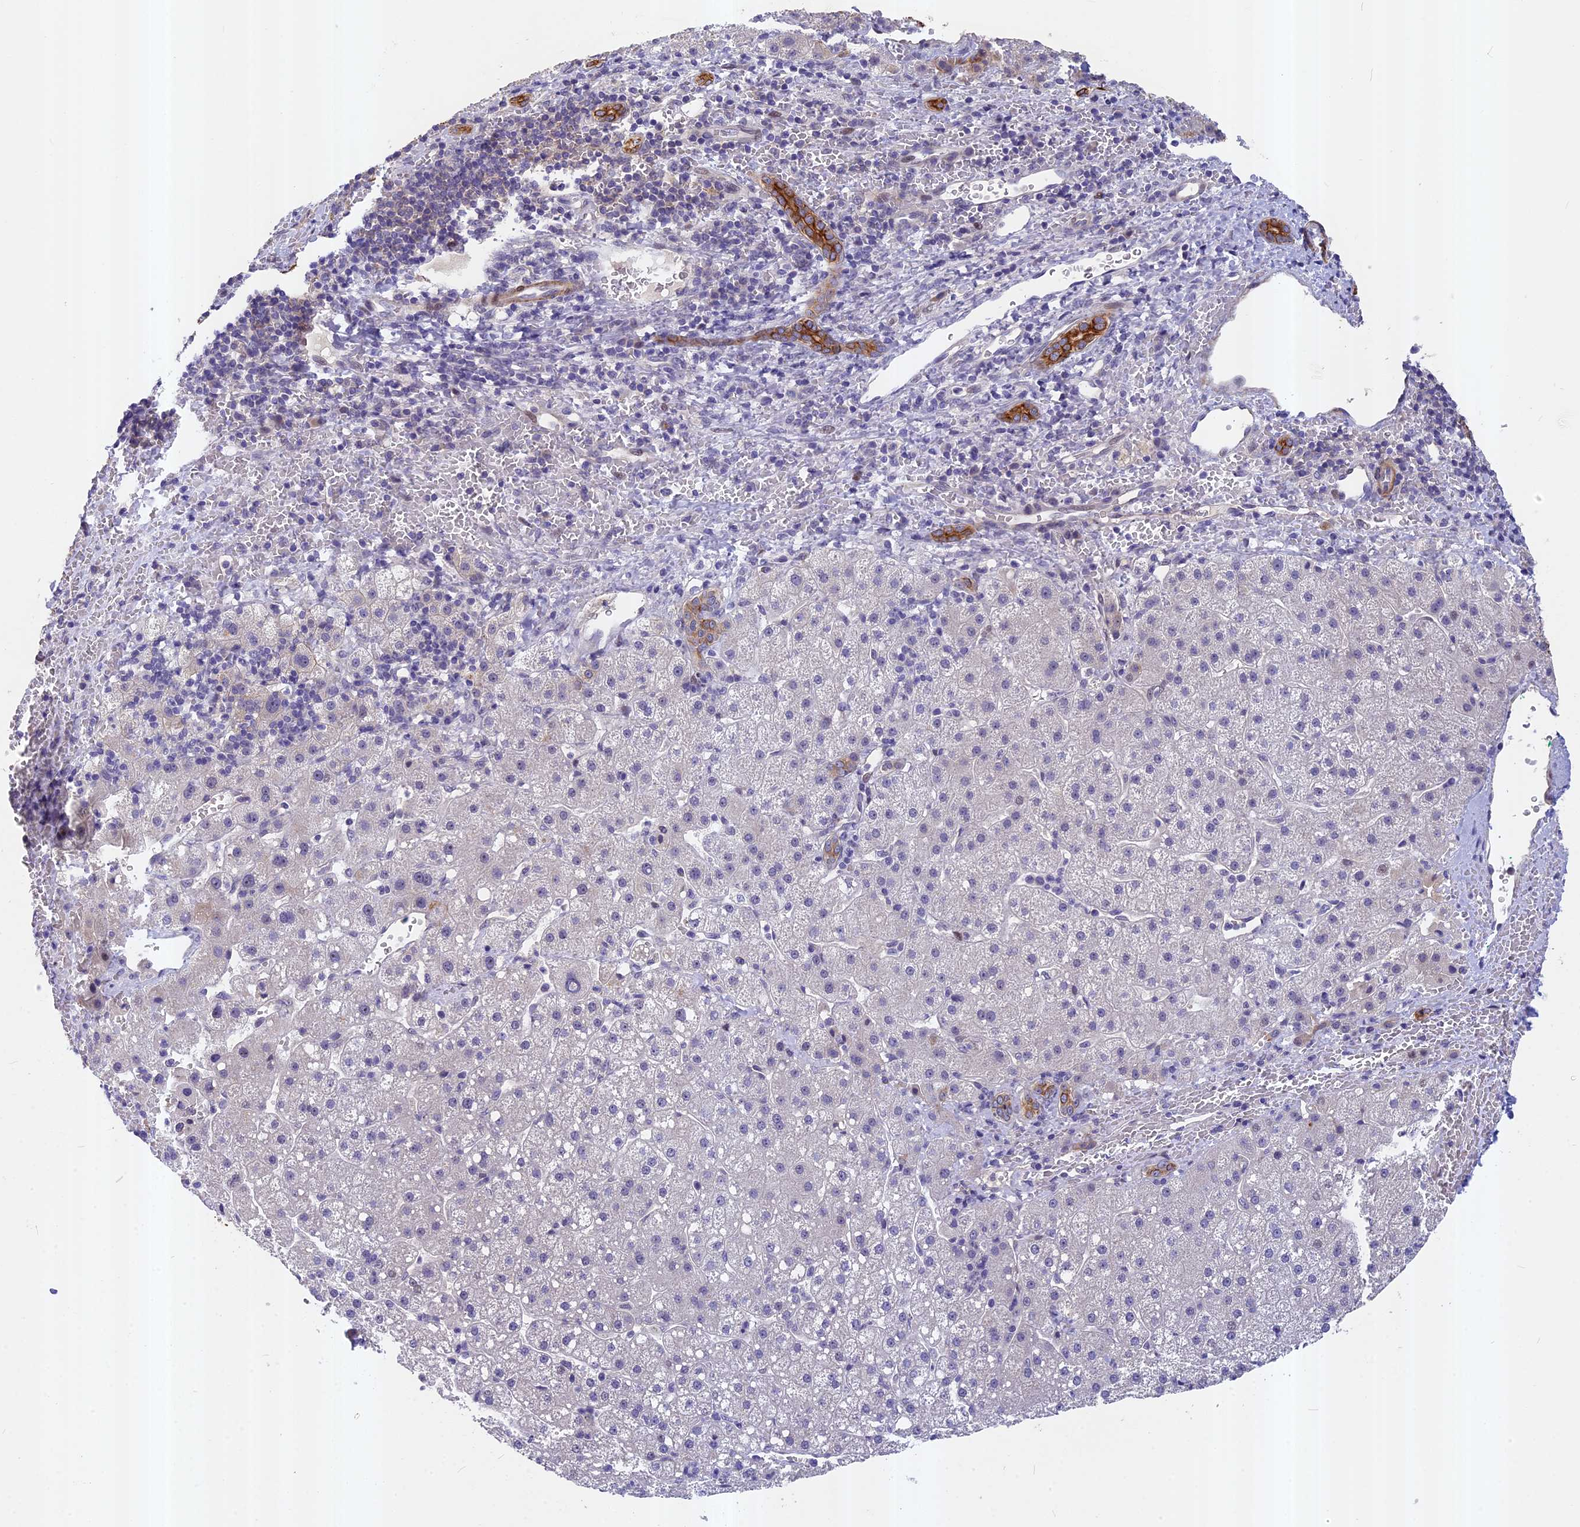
{"staining": {"intensity": "negative", "quantity": "none", "location": "none"}, "tissue": "liver cancer", "cell_type": "Tumor cells", "image_type": "cancer", "snomed": [{"axis": "morphology", "description": "Carcinoma, Hepatocellular, NOS"}, {"axis": "topography", "description": "Liver"}], "caption": "High magnification brightfield microscopy of liver cancer (hepatocellular carcinoma) stained with DAB (3,3'-diaminobenzidine) (brown) and counterstained with hematoxylin (blue): tumor cells show no significant staining.", "gene": "ANKRD34B", "patient": {"sex": "male", "age": 57}}